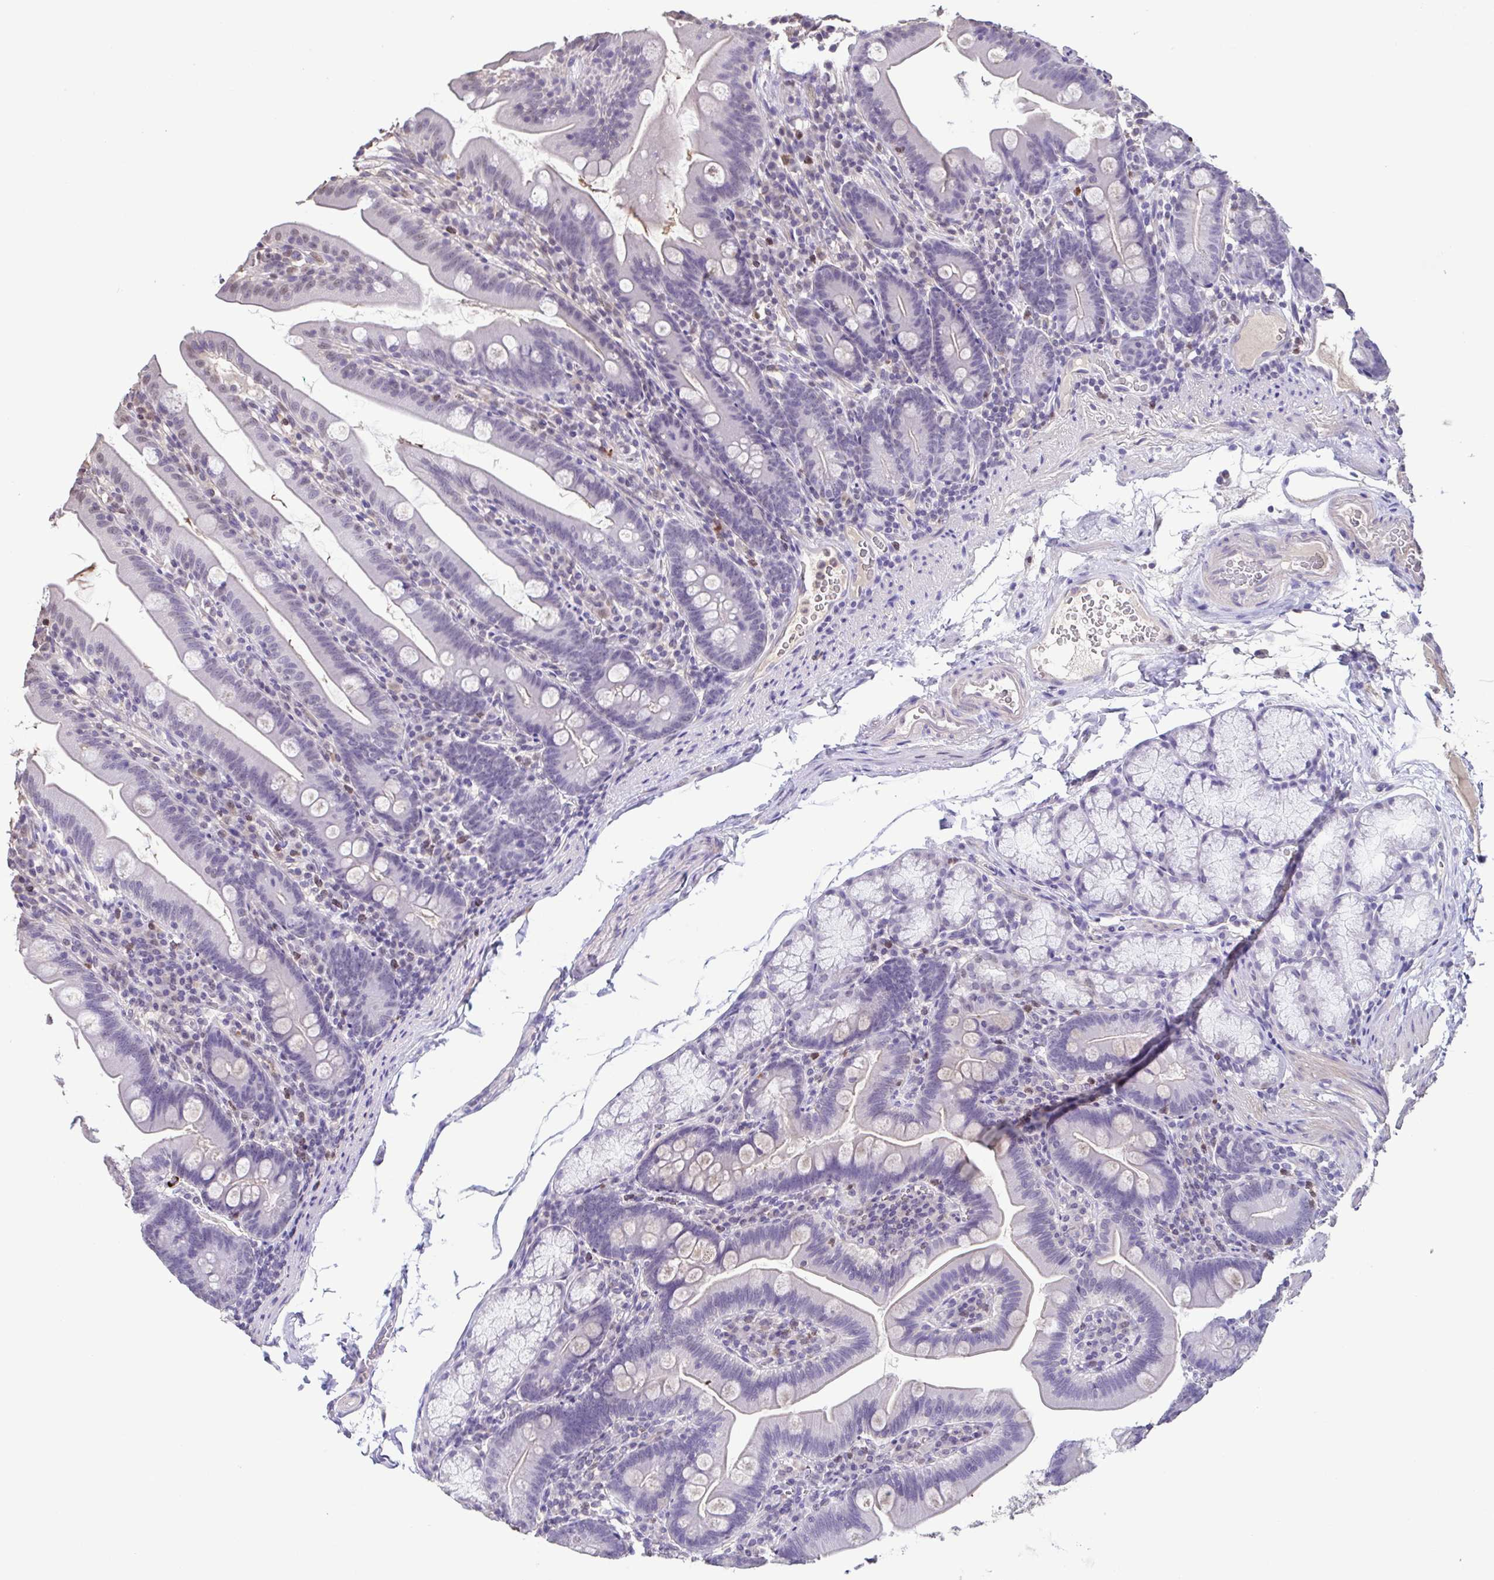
{"staining": {"intensity": "negative", "quantity": "none", "location": "none"}, "tissue": "duodenum", "cell_type": "Glandular cells", "image_type": "normal", "snomed": [{"axis": "morphology", "description": "Normal tissue, NOS"}, {"axis": "topography", "description": "Duodenum"}], "caption": "An IHC micrograph of unremarkable duodenum is shown. There is no staining in glandular cells of duodenum.", "gene": "ACTRT3", "patient": {"sex": "female", "age": 67}}